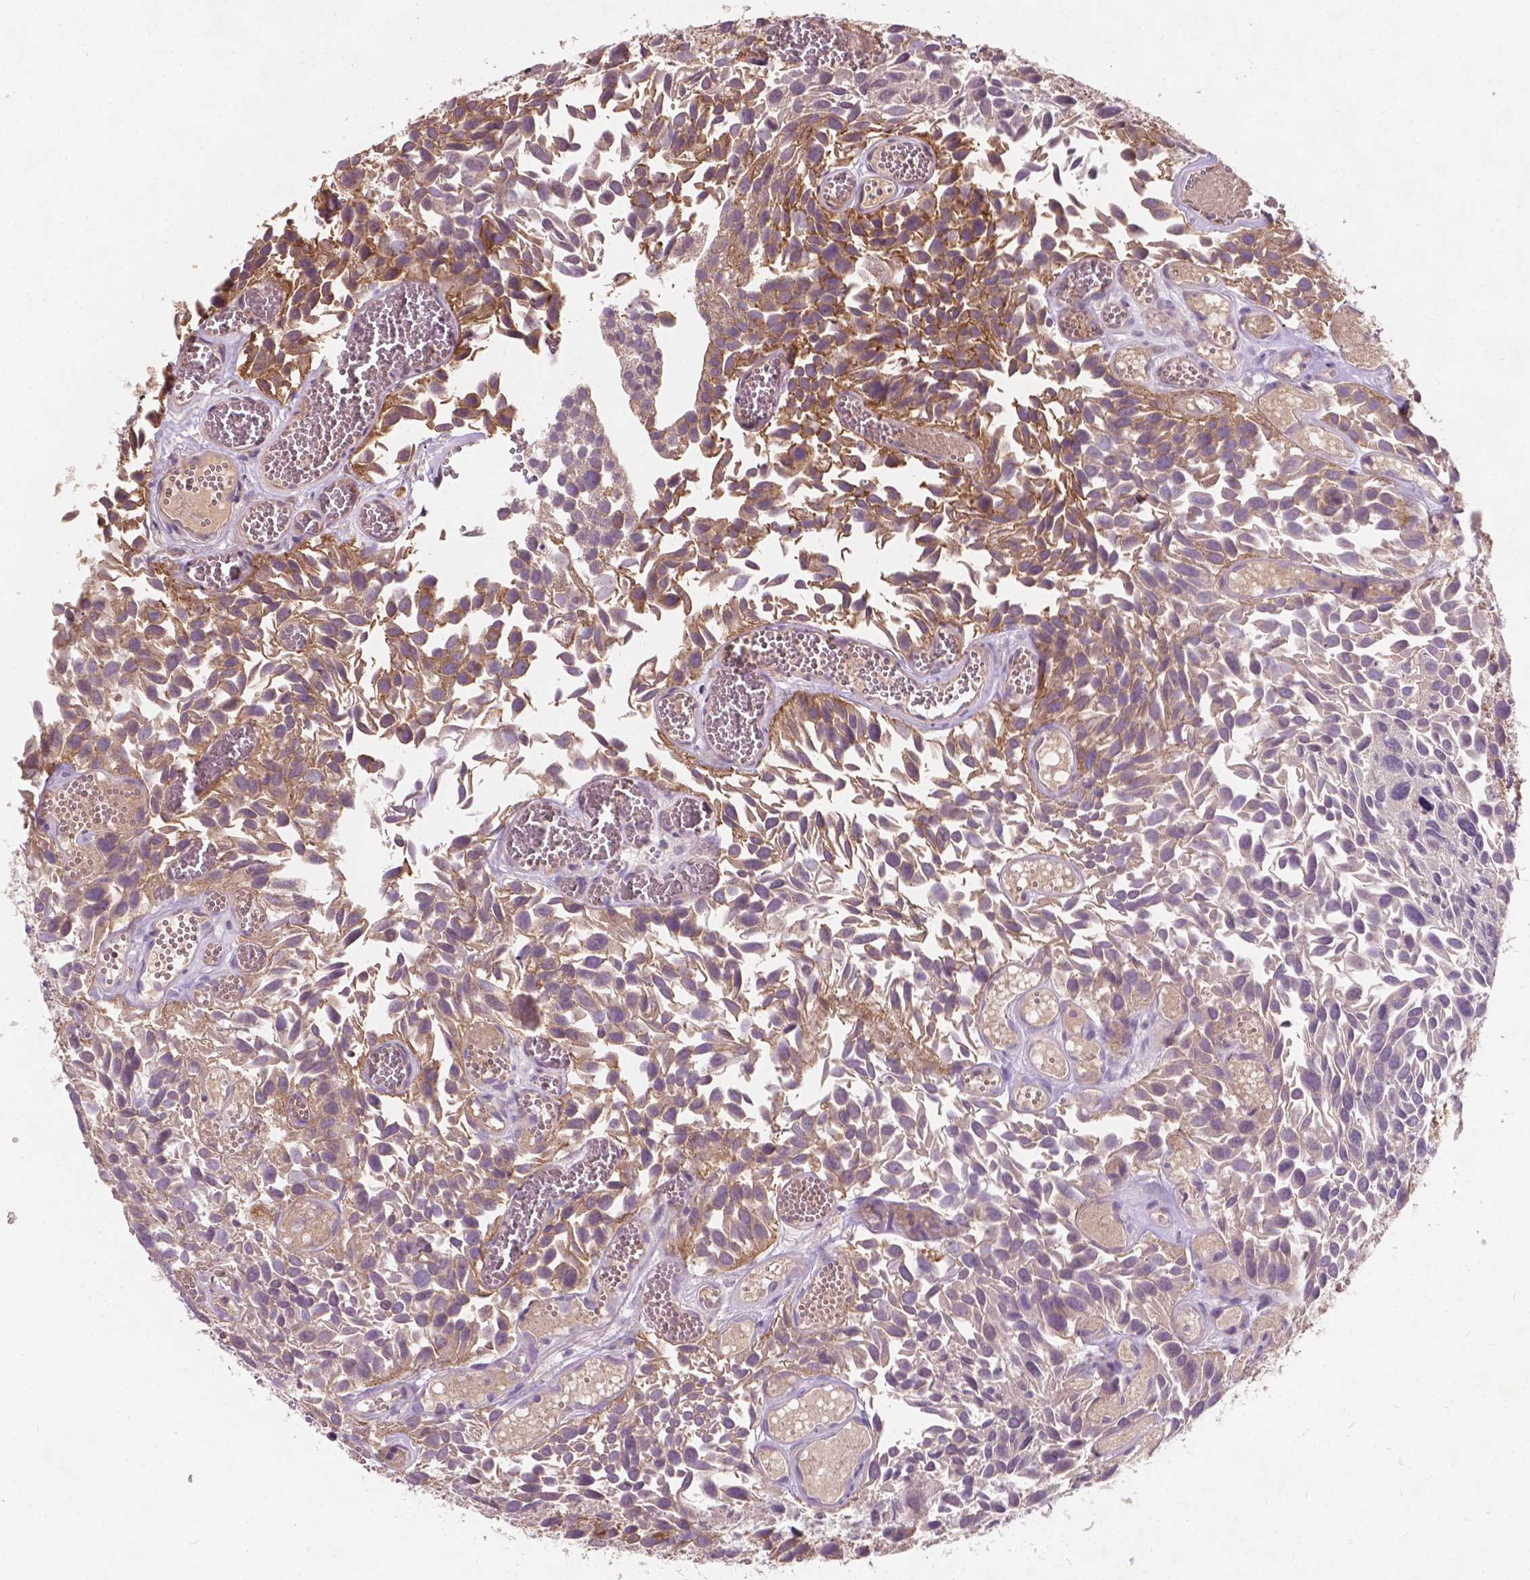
{"staining": {"intensity": "moderate", "quantity": ">75%", "location": "cytoplasmic/membranous"}, "tissue": "urothelial cancer", "cell_type": "Tumor cells", "image_type": "cancer", "snomed": [{"axis": "morphology", "description": "Urothelial carcinoma, Low grade"}, {"axis": "topography", "description": "Urinary bladder"}], "caption": "Immunohistochemical staining of human urothelial carcinoma (low-grade) demonstrates moderate cytoplasmic/membranous protein expression in about >75% of tumor cells.", "gene": "DUSP16", "patient": {"sex": "female", "age": 69}}